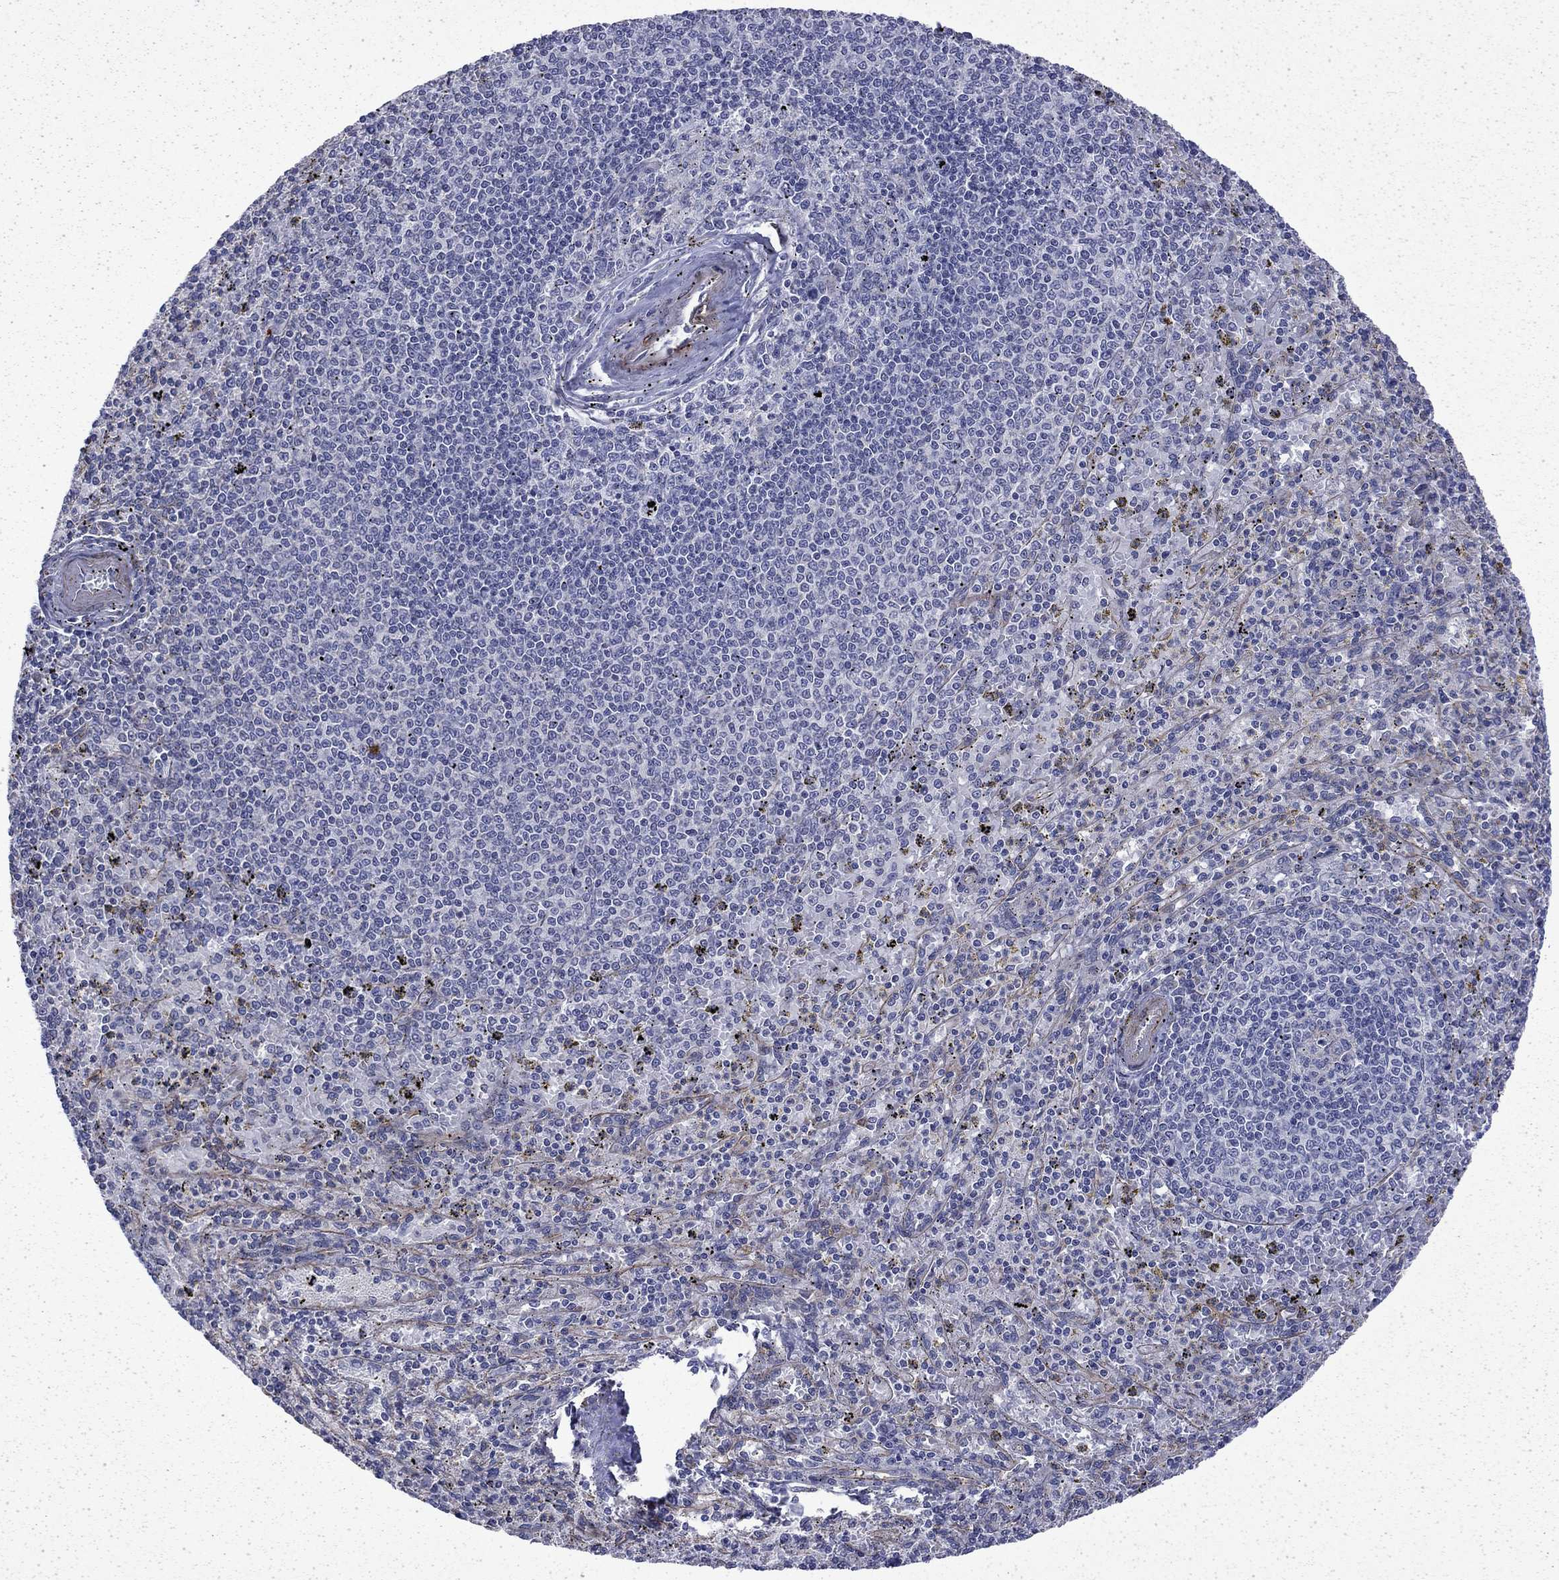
{"staining": {"intensity": "negative", "quantity": "none", "location": "none"}, "tissue": "spleen", "cell_type": "Cells in red pulp", "image_type": "normal", "snomed": [{"axis": "morphology", "description": "Normal tissue, NOS"}, {"axis": "topography", "description": "Spleen"}], "caption": "Immunohistochemical staining of normal spleen displays no significant expression in cells in red pulp. (DAB IHC, high magnification).", "gene": "DTNA", "patient": {"sex": "male", "age": 60}}